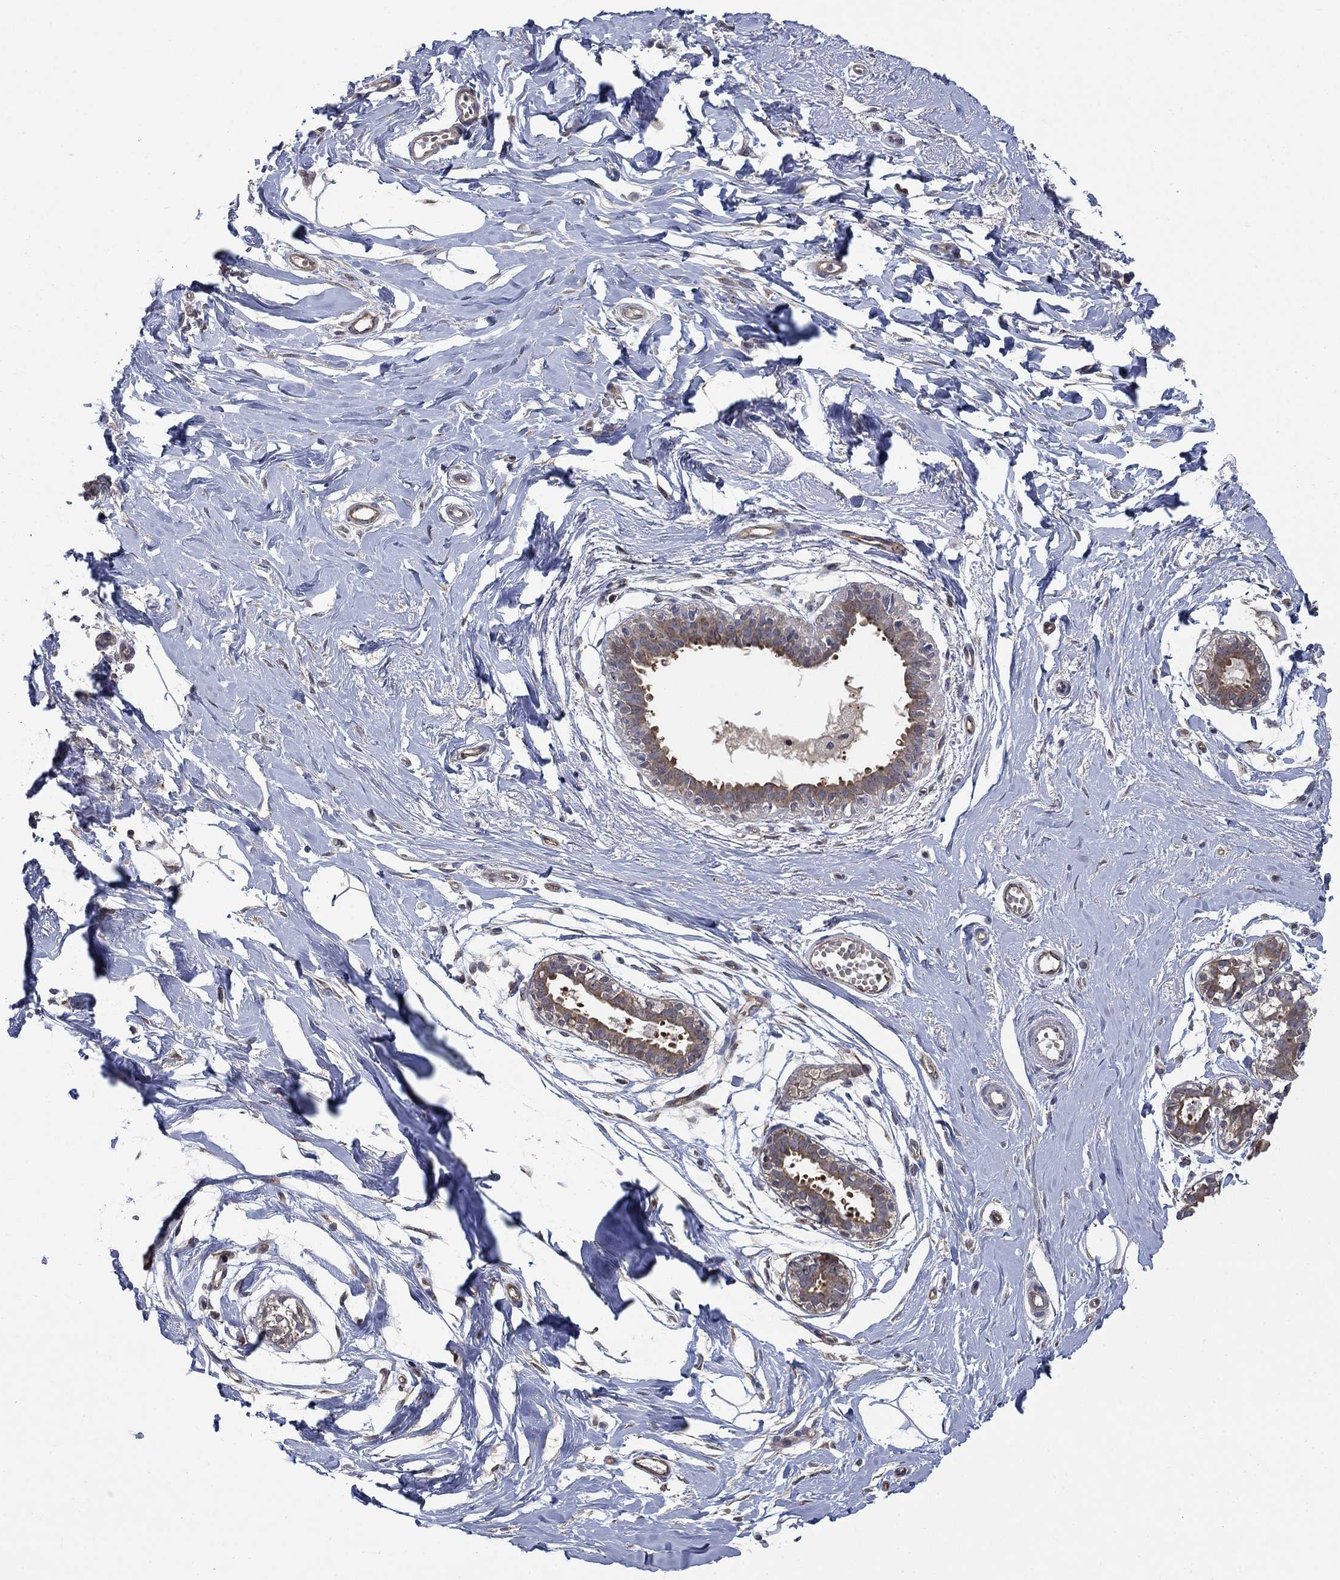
{"staining": {"intensity": "negative", "quantity": "none", "location": "none"}, "tissue": "breast", "cell_type": "Adipocytes", "image_type": "normal", "snomed": [{"axis": "morphology", "description": "Normal tissue, NOS"}, {"axis": "topography", "description": "Breast"}], "caption": "This is an IHC micrograph of unremarkable breast. There is no positivity in adipocytes.", "gene": "PDZD2", "patient": {"sex": "female", "age": 49}}